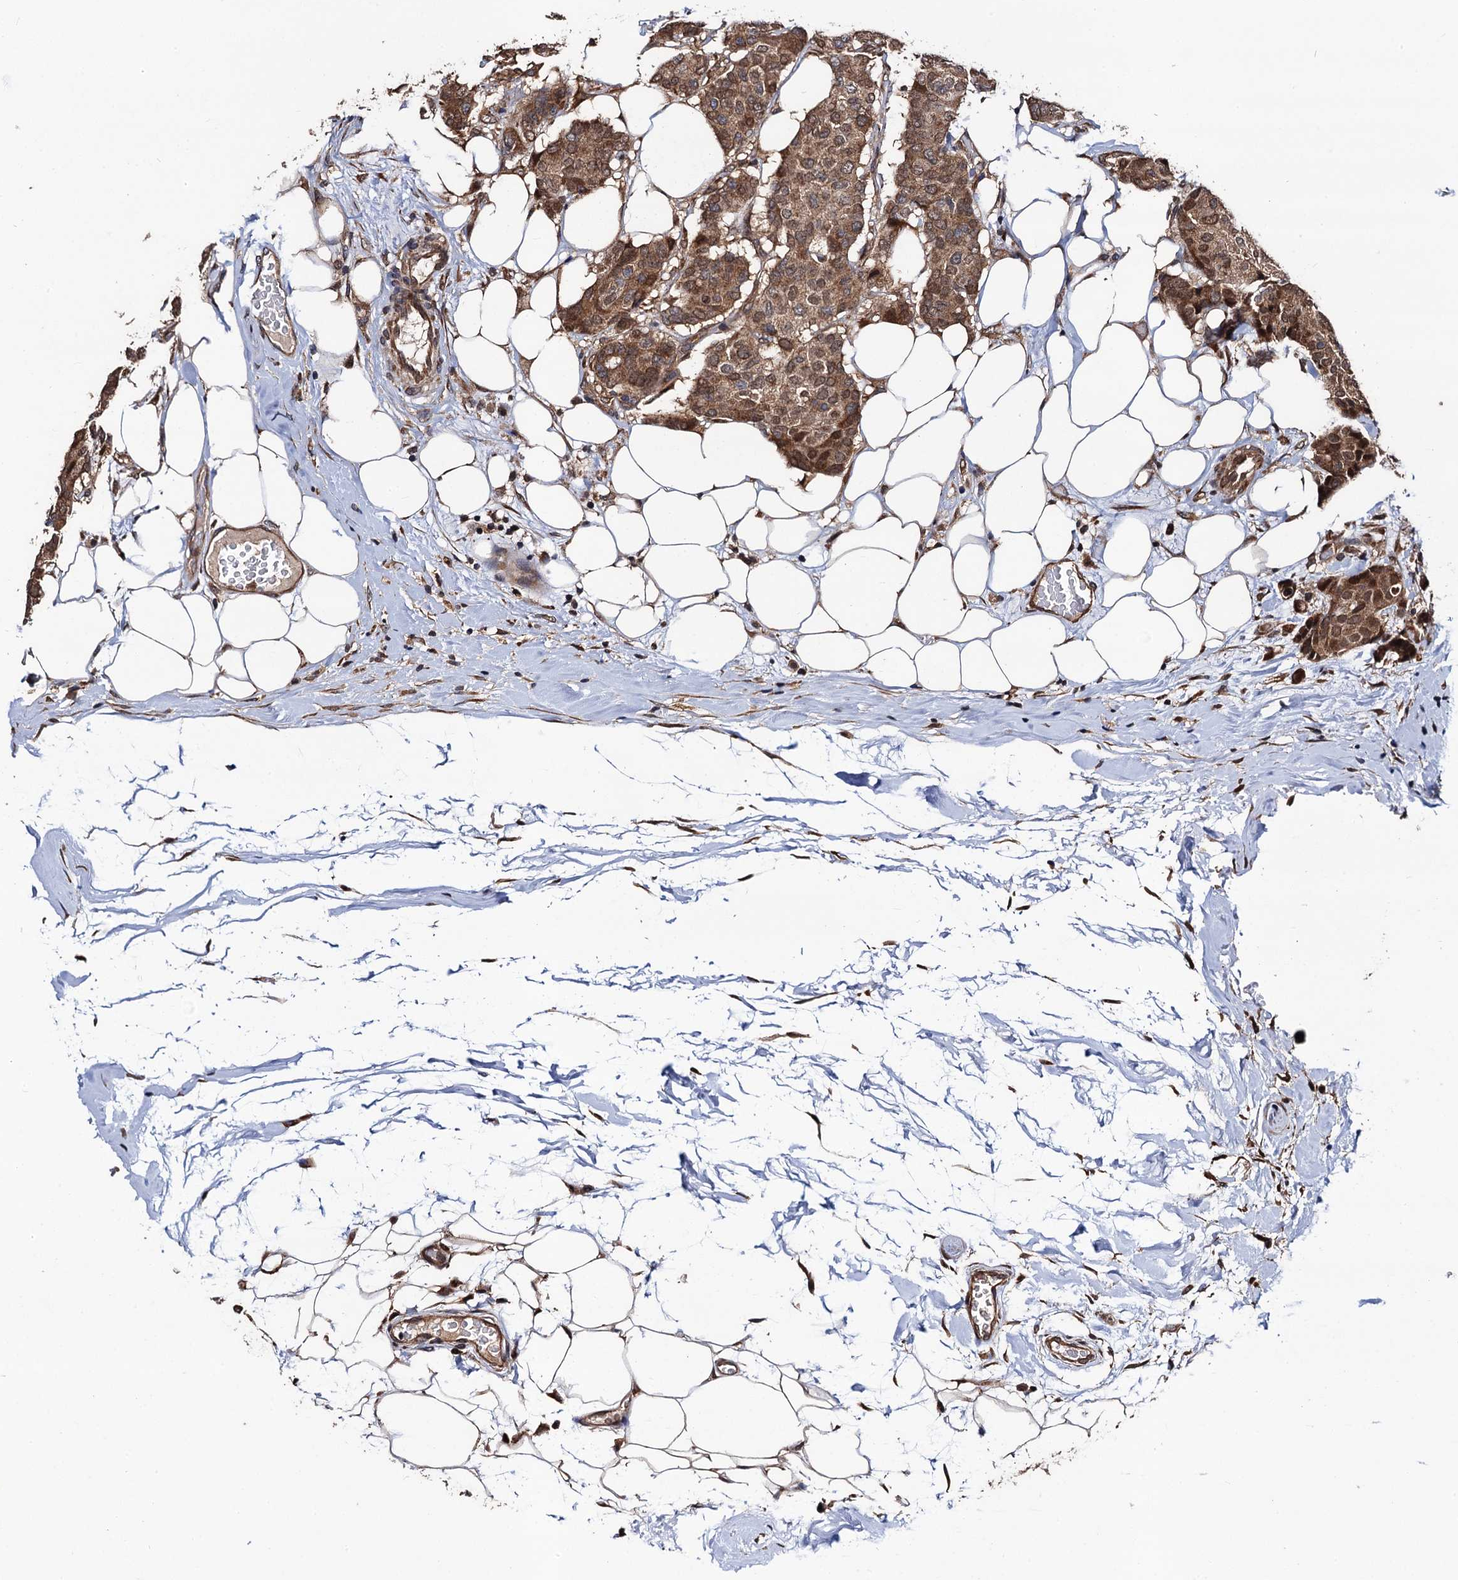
{"staining": {"intensity": "moderate", "quantity": ">75%", "location": "cytoplasmic/membranous,nuclear"}, "tissue": "breast cancer", "cell_type": "Tumor cells", "image_type": "cancer", "snomed": [{"axis": "morphology", "description": "Duct carcinoma"}, {"axis": "topography", "description": "Breast"}], "caption": "Breast cancer (invasive ductal carcinoma) tissue demonstrates moderate cytoplasmic/membranous and nuclear expression in approximately >75% of tumor cells, visualized by immunohistochemistry.", "gene": "MIER2", "patient": {"sex": "female", "age": 75}}